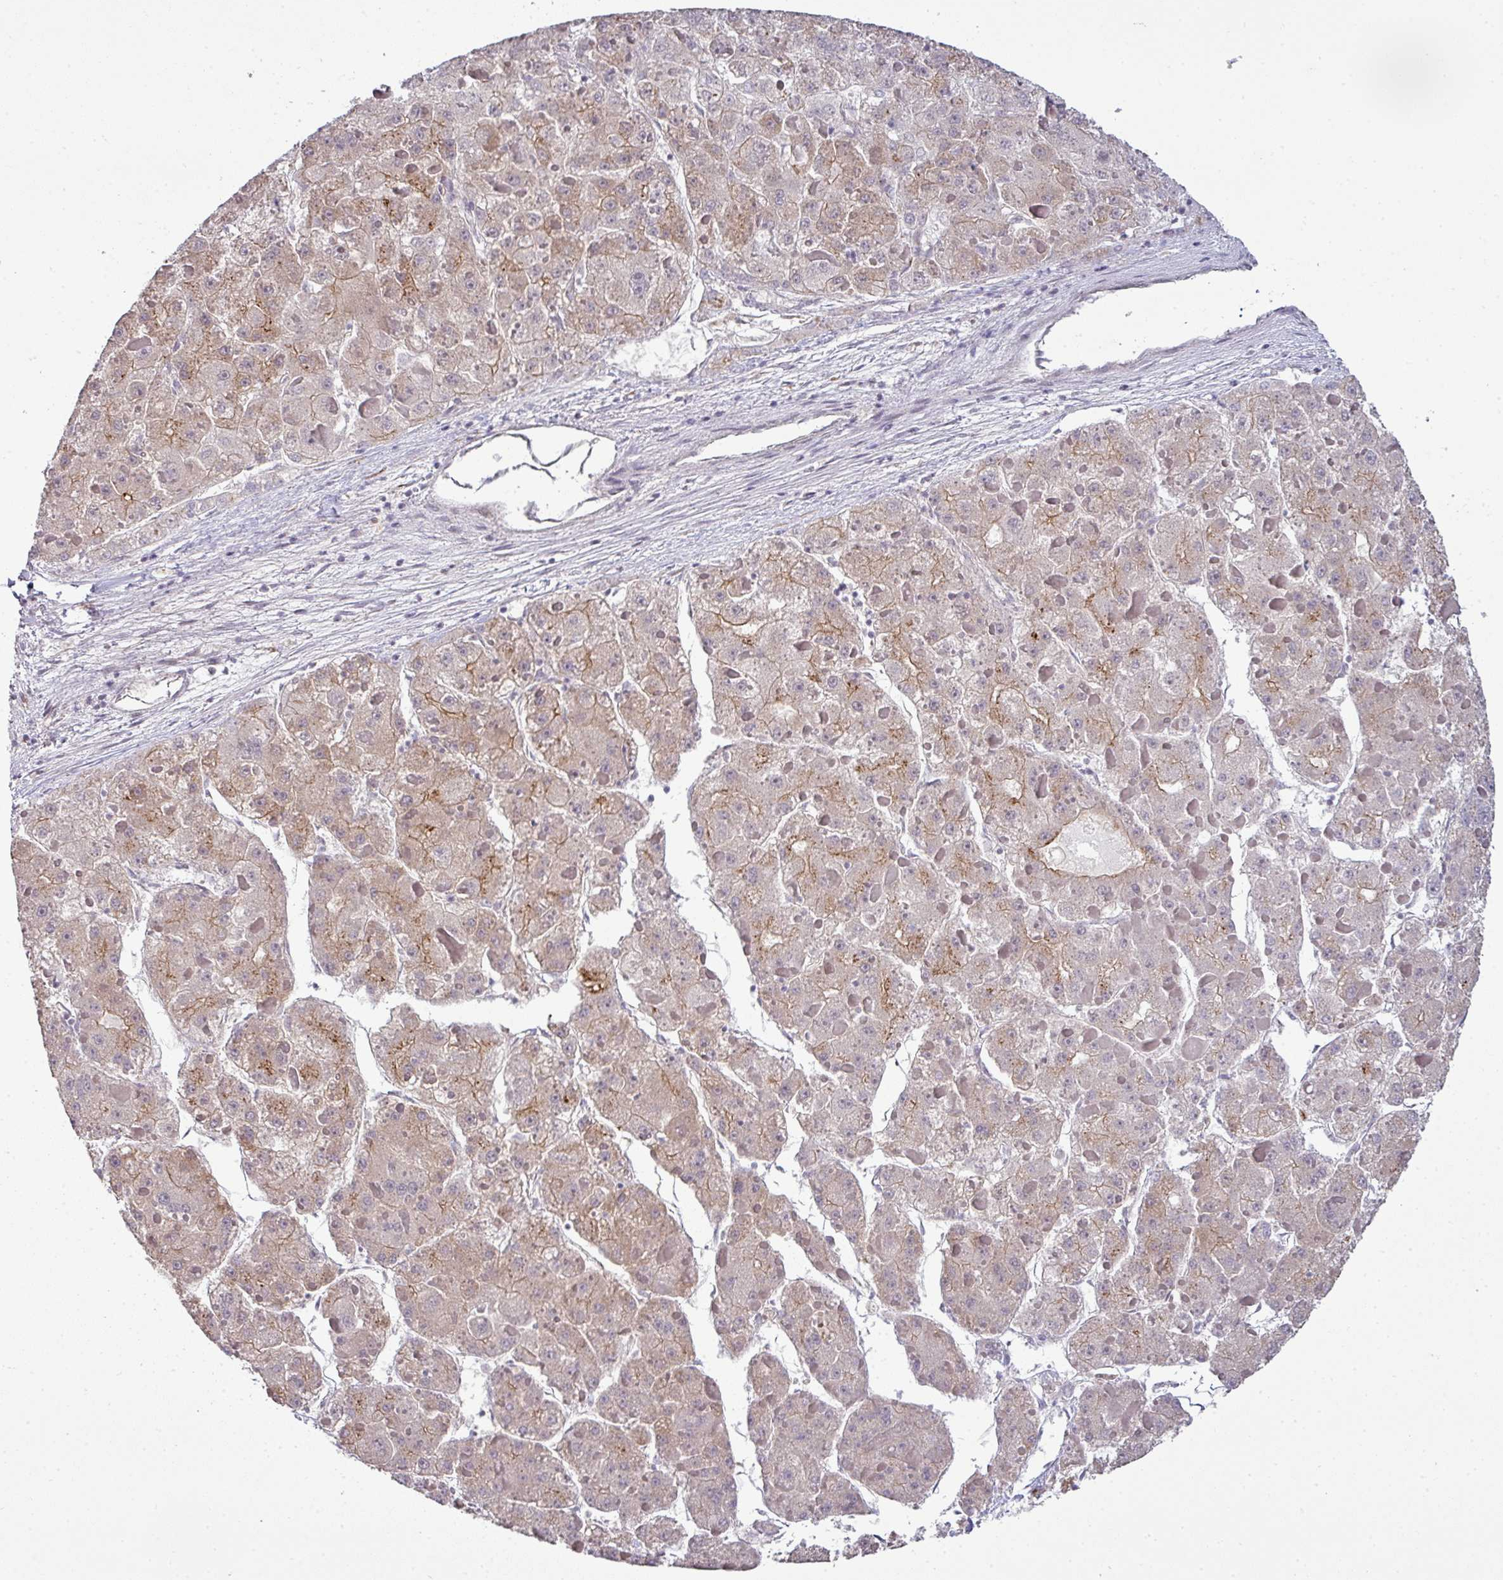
{"staining": {"intensity": "moderate", "quantity": "25%-75%", "location": "cytoplasmic/membranous"}, "tissue": "liver cancer", "cell_type": "Tumor cells", "image_type": "cancer", "snomed": [{"axis": "morphology", "description": "Carcinoma, Hepatocellular, NOS"}, {"axis": "topography", "description": "Liver"}], "caption": "Approximately 25%-75% of tumor cells in liver cancer (hepatocellular carcinoma) demonstrate moderate cytoplasmic/membranous protein staining as visualized by brown immunohistochemical staining.", "gene": "TIMMDC1", "patient": {"sex": "female", "age": 73}}